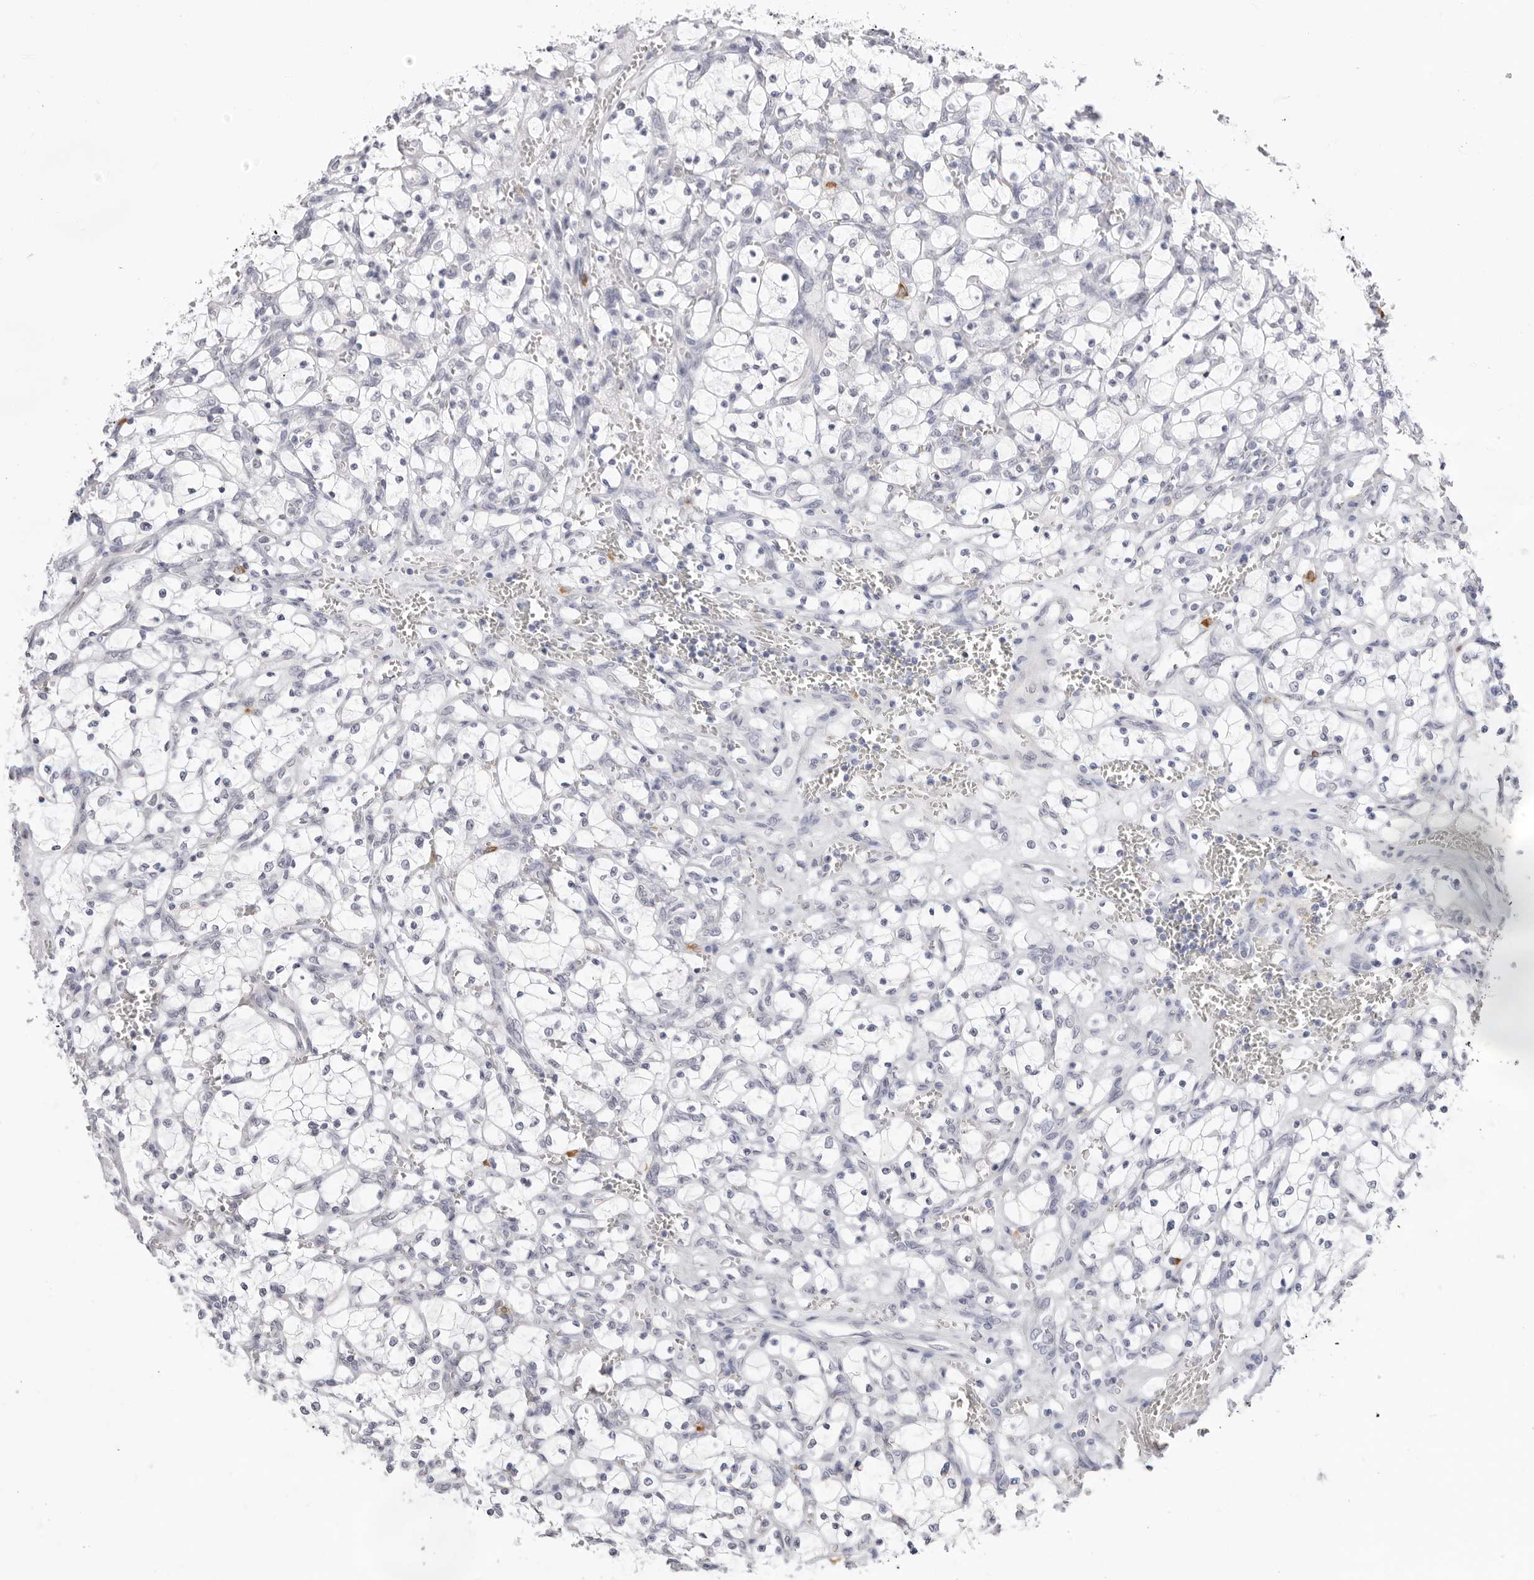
{"staining": {"intensity": "negative", "quantity": "none", "location": "none"}, "tissue": "renal cancer", "cell_type": "Tumor cells", "image_type": "cancer", "snomed": [{"axis": "morphology", "description": "Adenocarcinoma, NOS"}, {"axis": "topography", "description": "Kidney"}], "caption": "IHC of human adenocarcinoma (renal) reveals no expression in tumor cells.", "gene": "FDPS", "patient": {"sex": "female", "age": 69}}